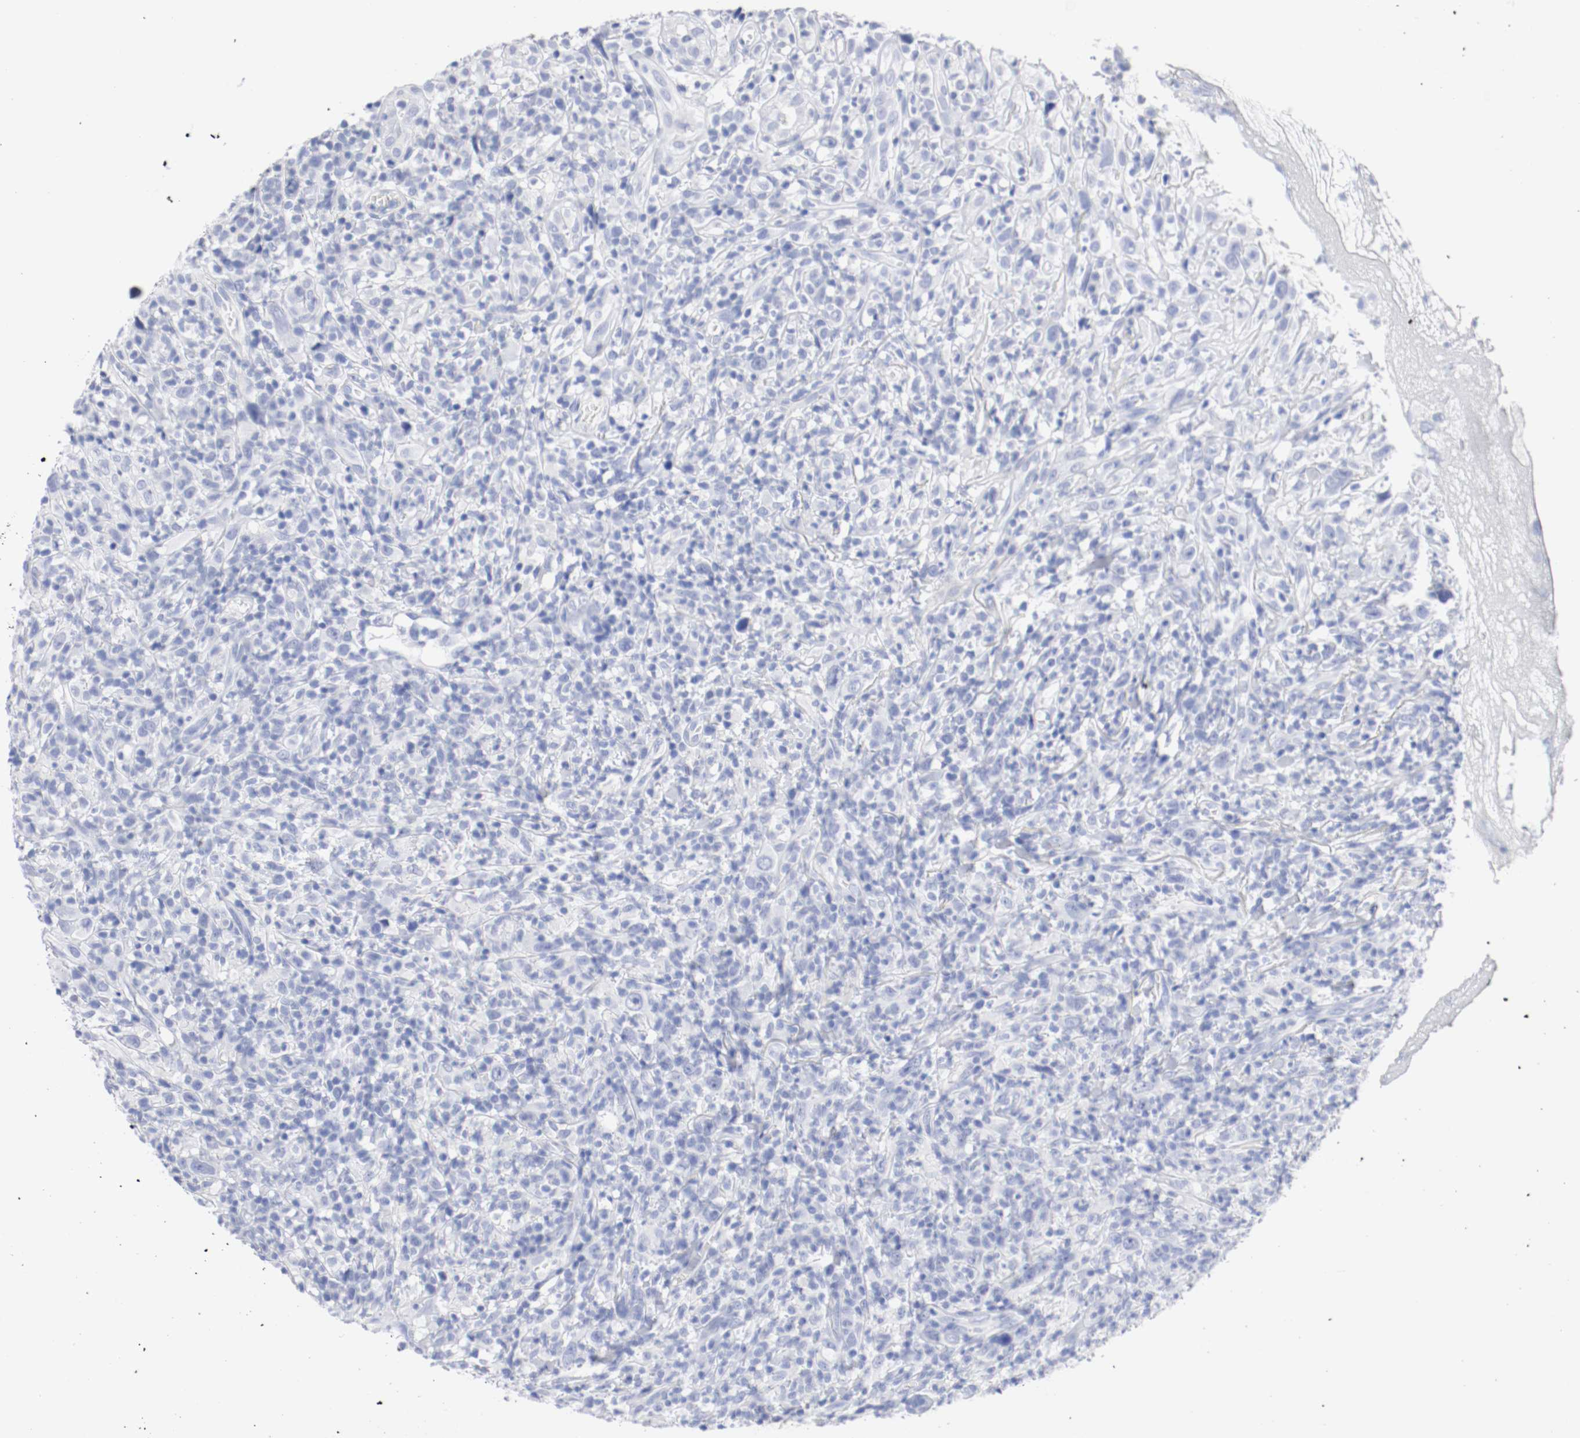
{"staining": {"intensity": "negative", "quantity": "none", "location": "none"}, "tissue": "thyroid cancer", "cell_type": "Tumor cells", "image_type": "cancer", "snomed": [{"axis": "morphology", "description": "Carcinoma, NOS"}, {"axis": "topography", "description": "Thyroid gland"}], "caption": "The micrograph demonstrates no staining of tumor cells in thyroid cancer (carcinoma).", "gene": "GAD1", "patient": {"sex": "female", "age": 77}}